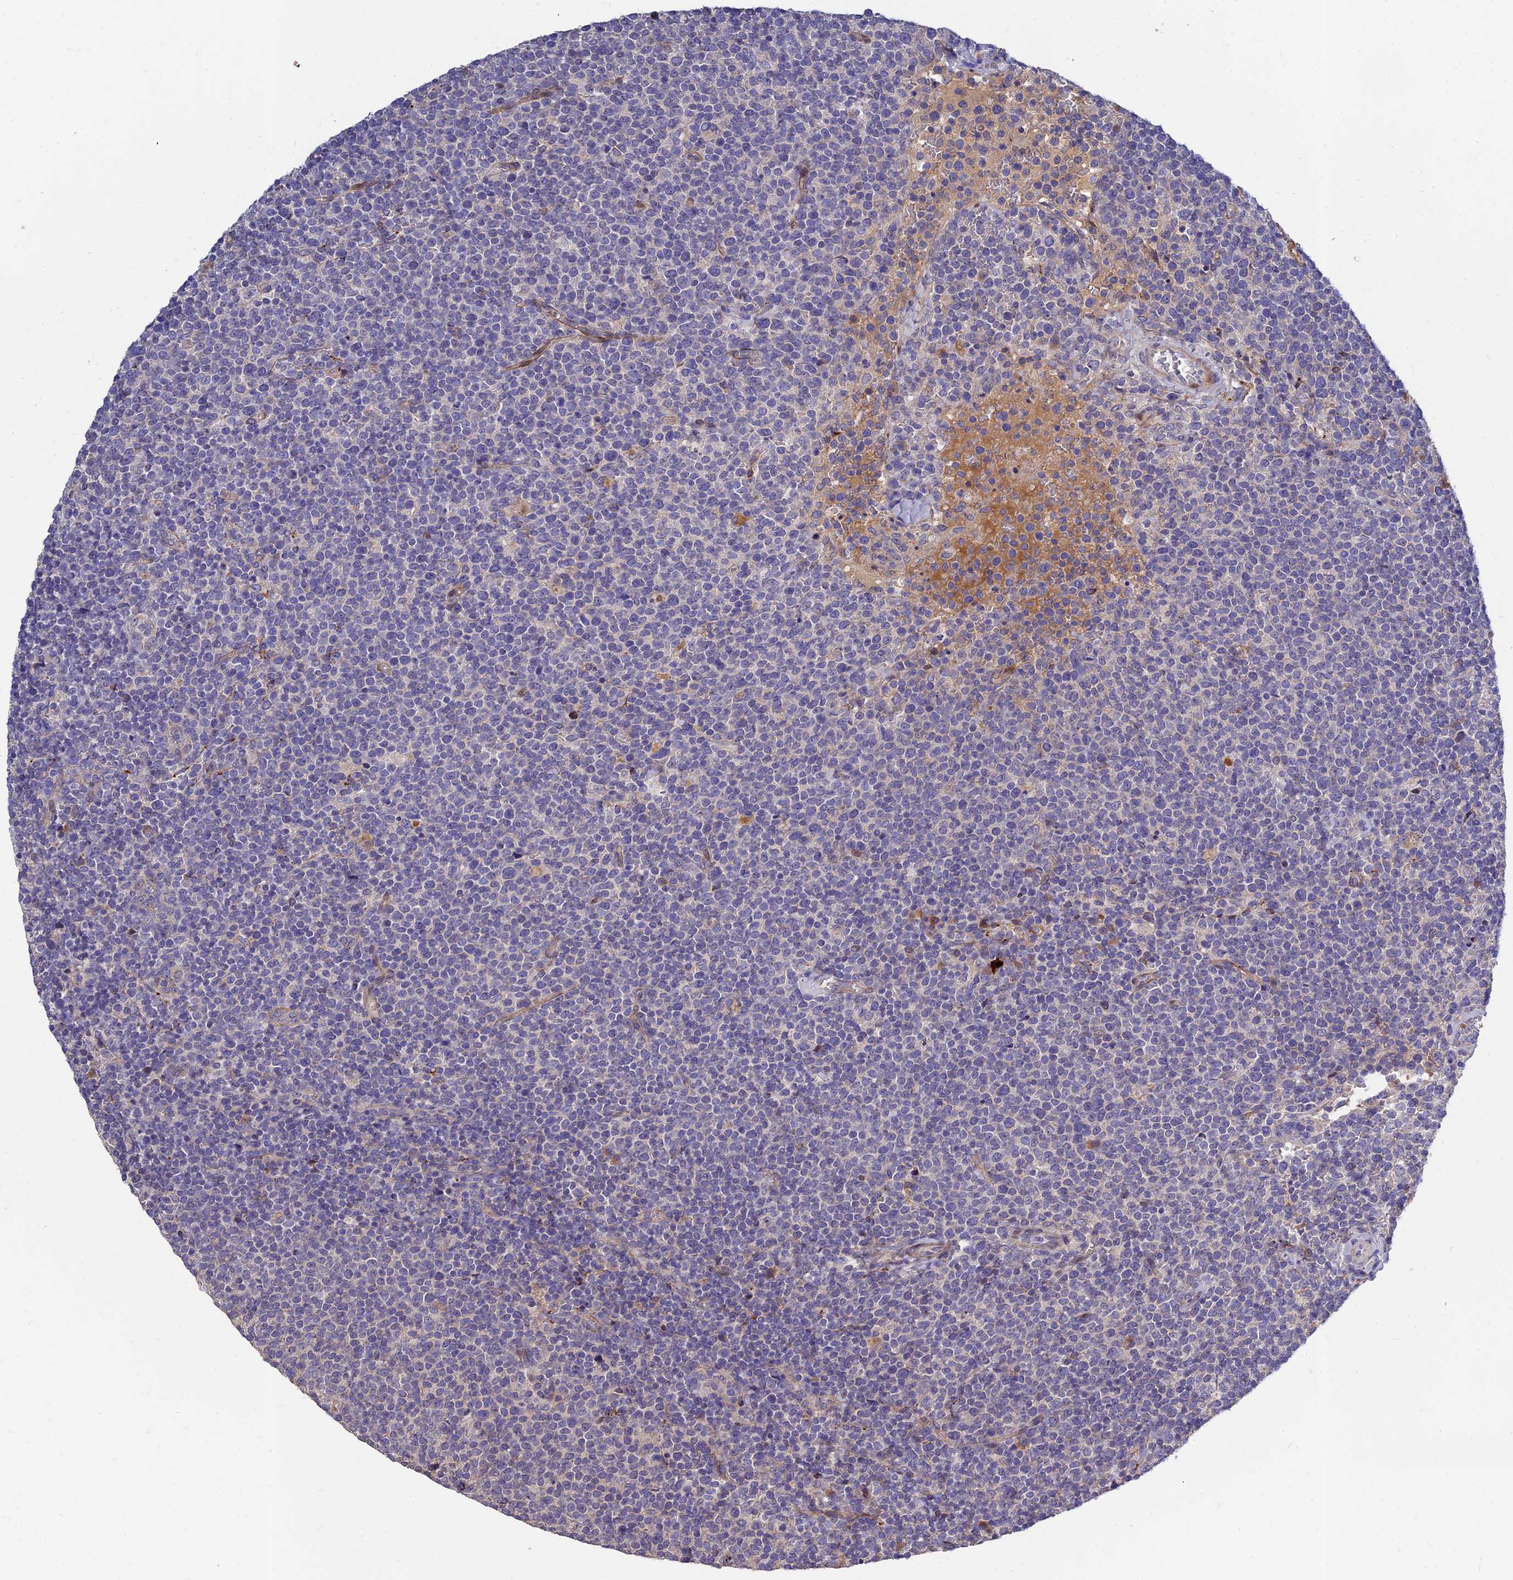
{"staining": {"intensity": "negative", "quantity": "none", "location": "none"}, "tissue": "lymphoma", "cell_type": "Tumor cells", "image_type": "cancer", "snomed": [{"axis": "morphology", "description": "Malignant lymphoma, non-Hodgkin's type, High grade"}, {"axis": "topography", "description": "Lymph node"}], "caption": "Immunohistochemistry of human lymphoma shows no positivity in tumor cells. (DAB immunohistochemistry, high magnification).", "gene": "MRPL35", "patient": {"sex": "male", "age": 61}}